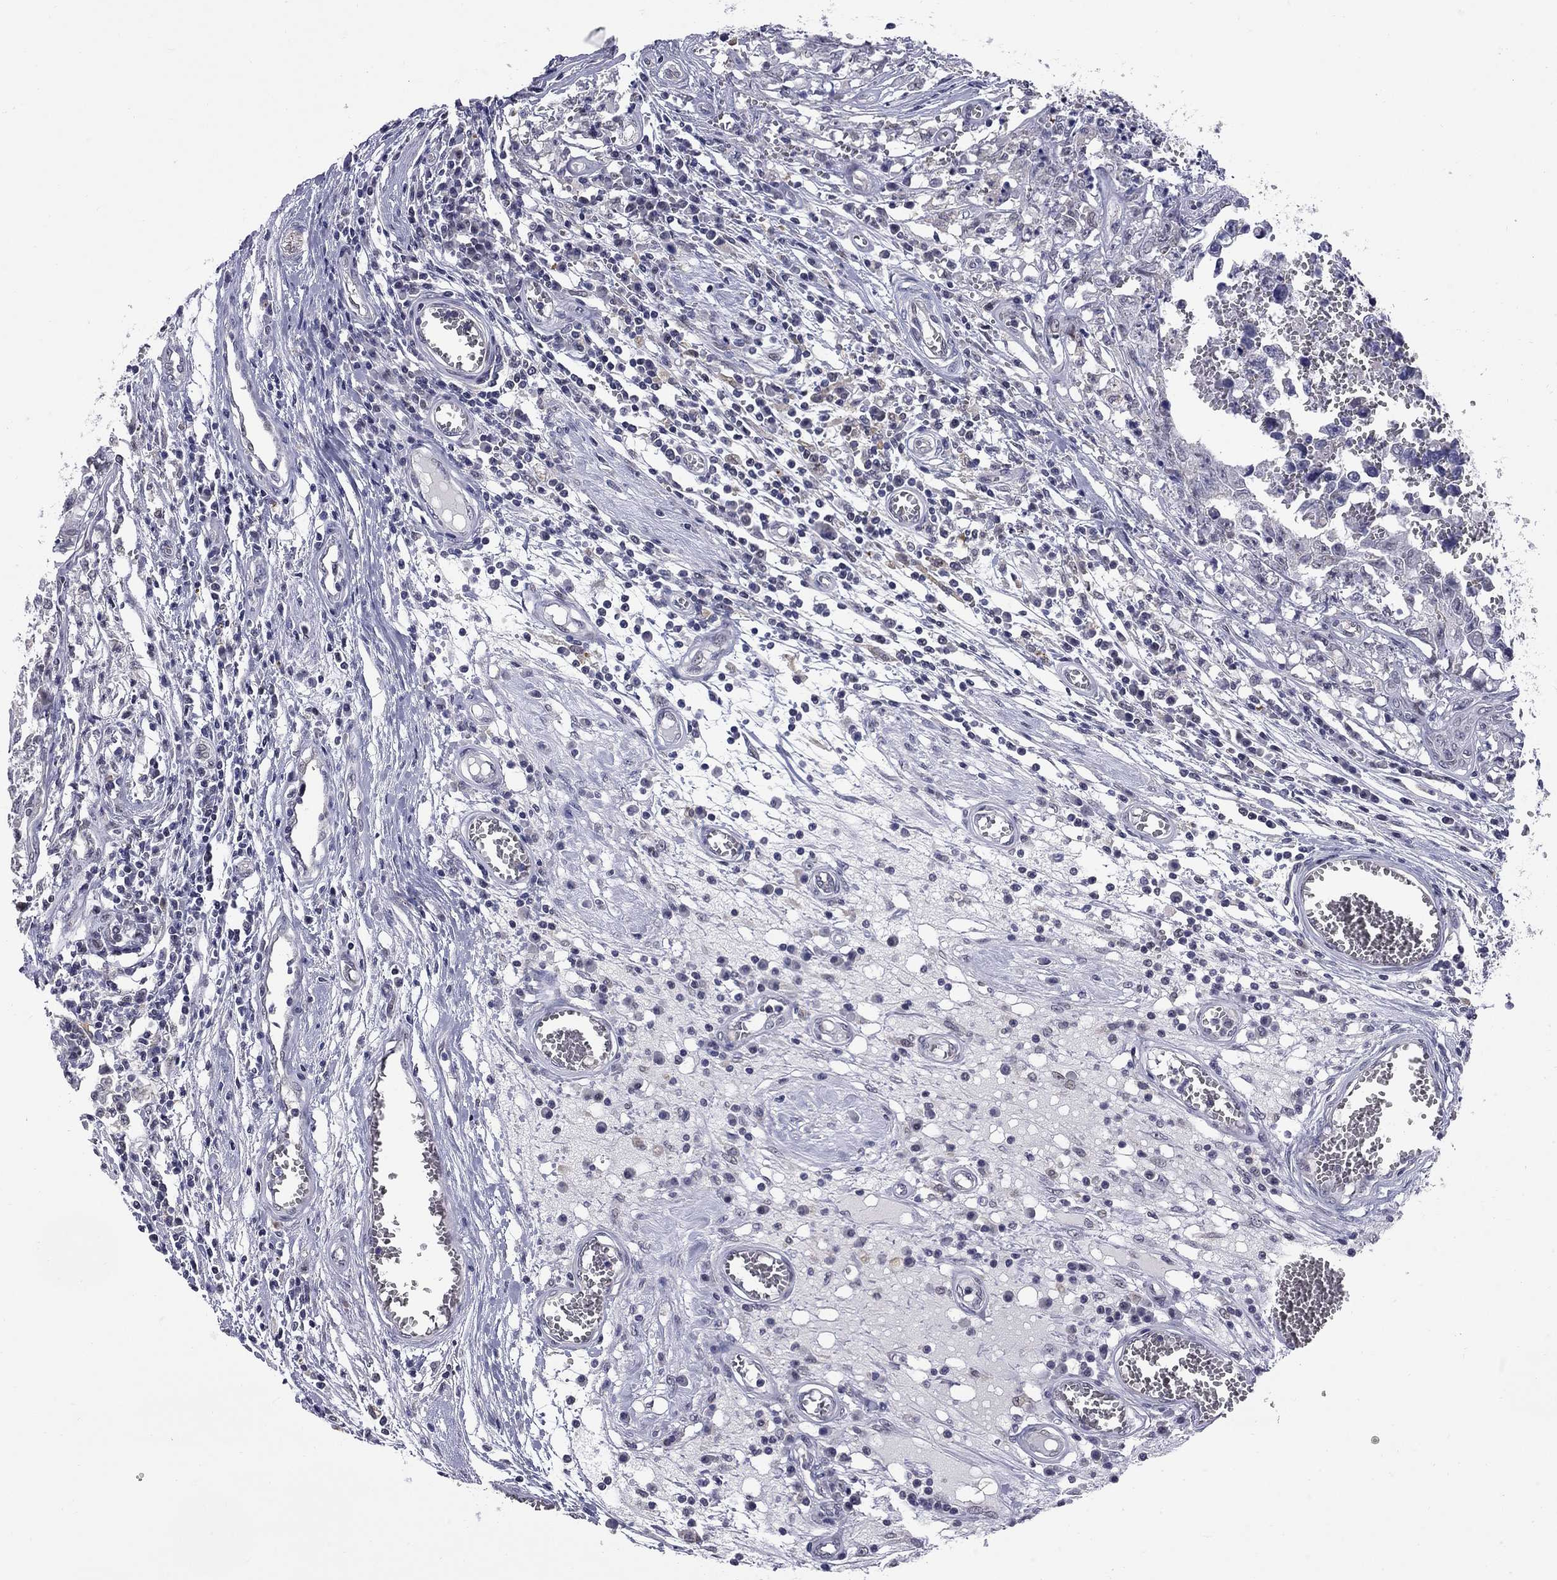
{"staining": {"intensity": "negative", "quantity": "none", "location": "none"}, "tissue": "testis cancer", "cell_type": "Tumor cells", "image_type": "cancer", "snomed": [{"axis": "morphology", "description": "Carcinoma, Embryonal, NOS"}, {"axis": "topography", "description": "Testis"}], "caption": "An immunohistochemistry (IHC) histopathology image of embryonal carcinoma (testis) is shown. There is no staining in tumor cells of embryonal carcinoma (testis).", "gene": "HTR4", "patient": {"sex": "male", "age": 36}}